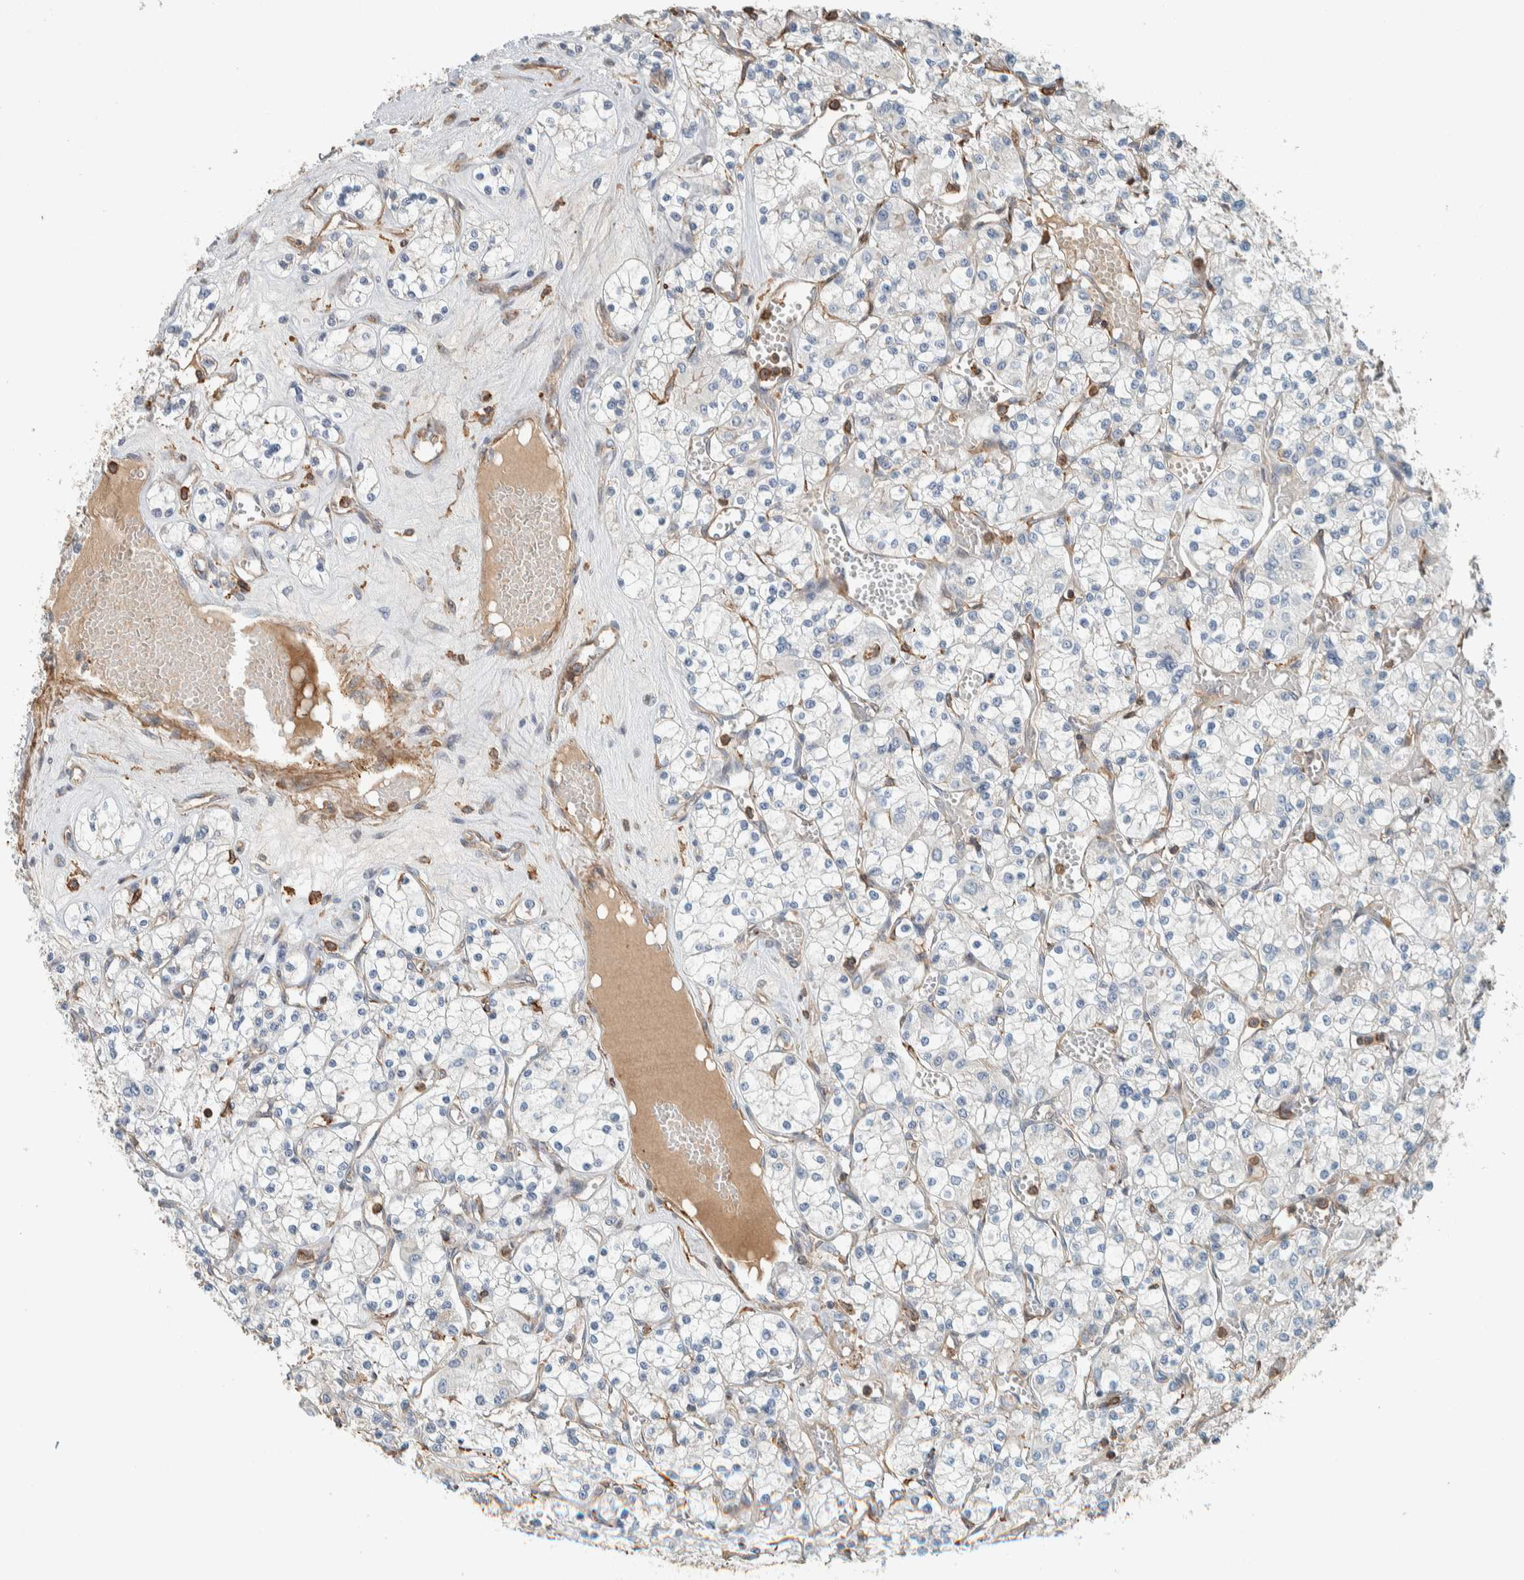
{"staining": {"intensity": "negative", "quantity": "none", "location": "none"}, "tissue": "renal cancer", "cell_type": "Tumor cells", "image_type": "cancer", "snomed": [{"axis": "morphology", "description": "Adenocarcinoma, NOS"}, {"axis": "topography", "description": "Kidney"}], "caption": "Tumor cells are negative for protein expression in human adenocarcinoma (renal). (DAB (3,3'-diaminobenzidine) immunohistochemistry (IHC) visualized using brightfield microscopy, high magnification).", "gene": "CTBP2", "patient": {"sex": "female", "age": 59}}